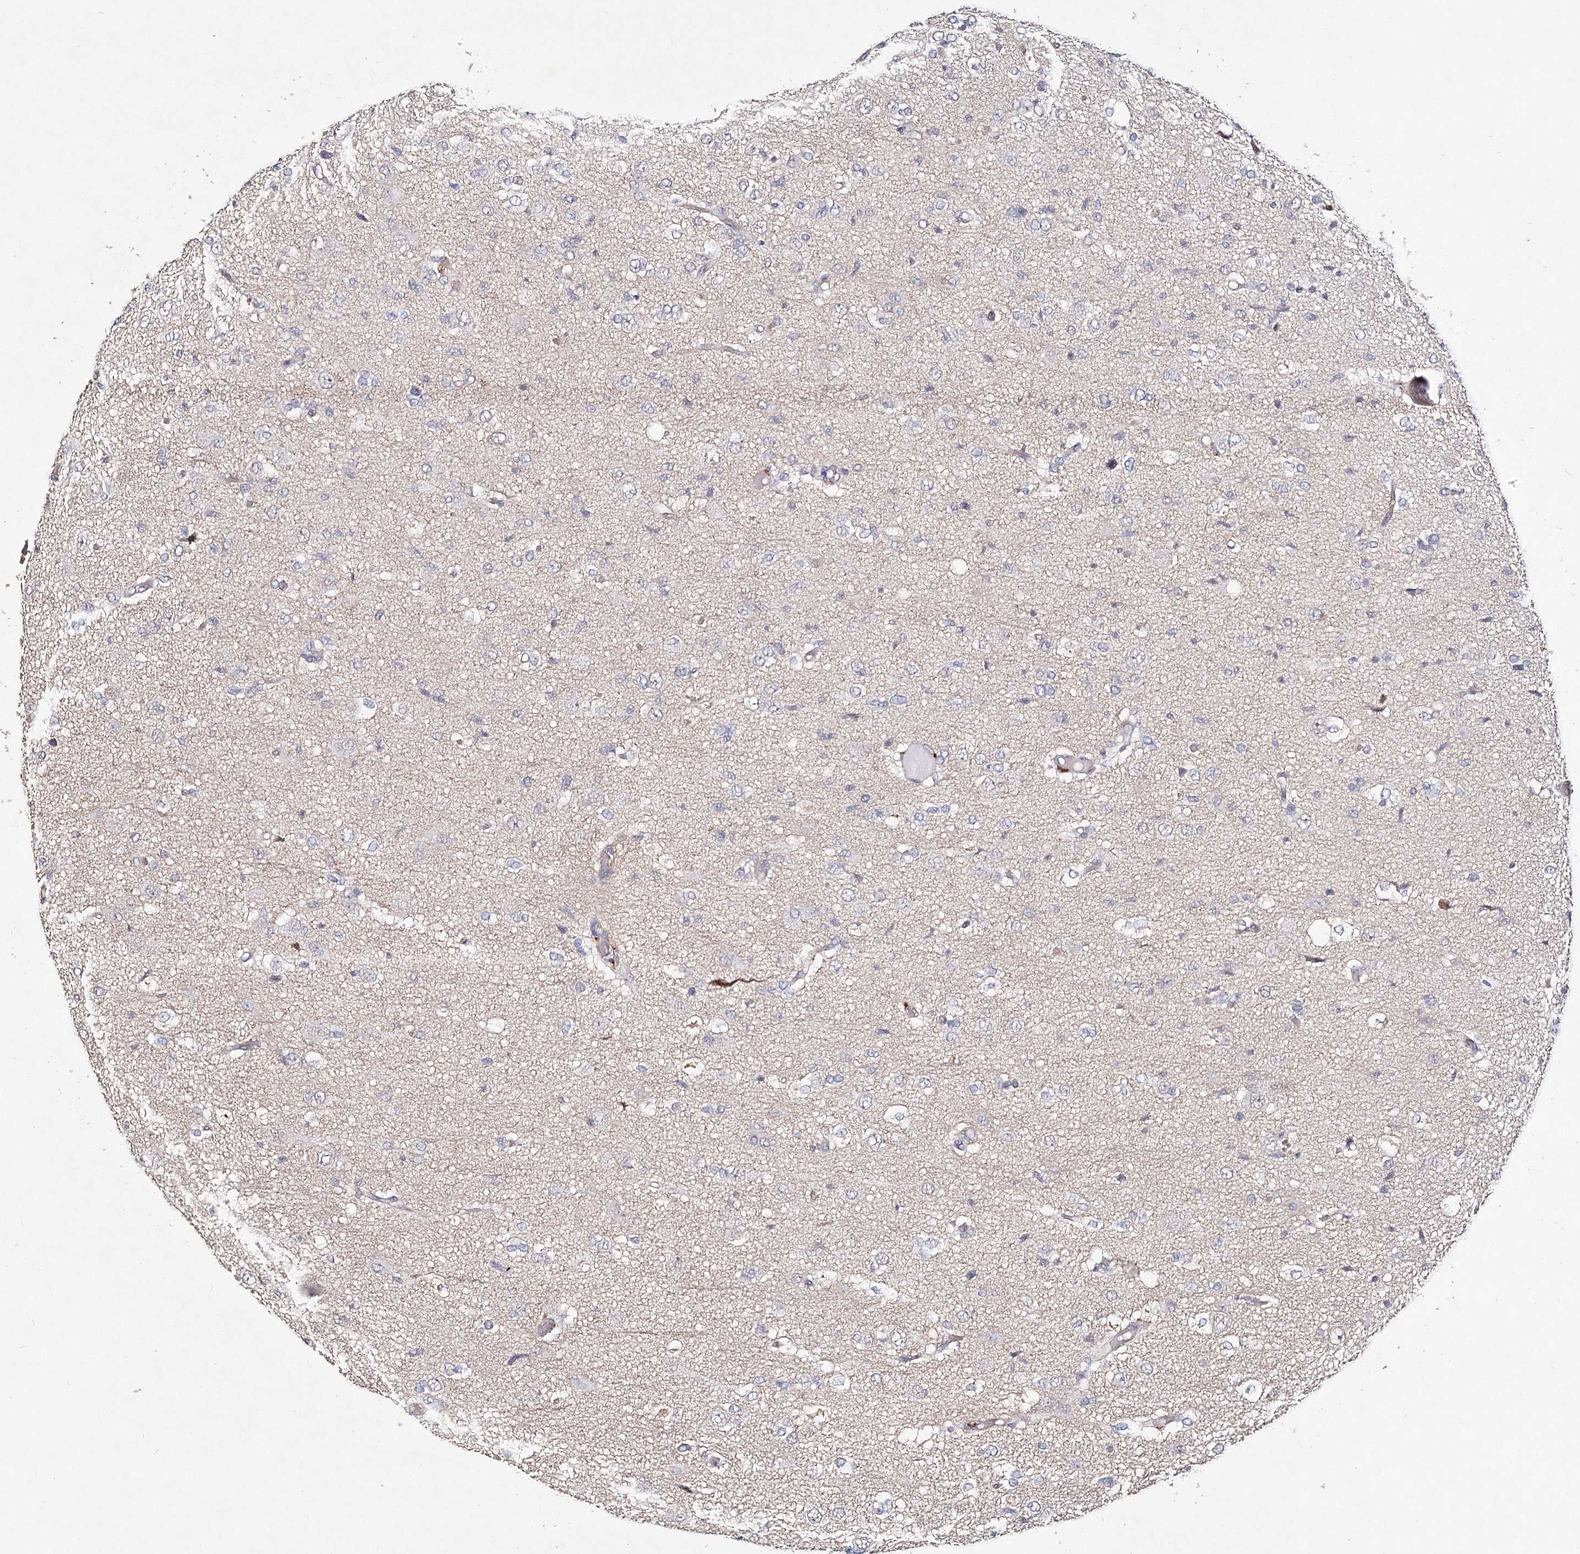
{"staining": {"intensity": "negative", "quantity": "none", "location": "none"}, "tissue": "glioma", "cell_type": "Tumor cells", "image_type": "cancer", "snomed": [{"axis": "morphology", "description": "Glioma, malignant, High grade"}, {"axis": "topography", "description": "Brain"}], "caption": "Tumor cells are negative for protein expression in human glioma.", "gene": "TMEM218", "patient": {"sex": "female", "age": 59}}